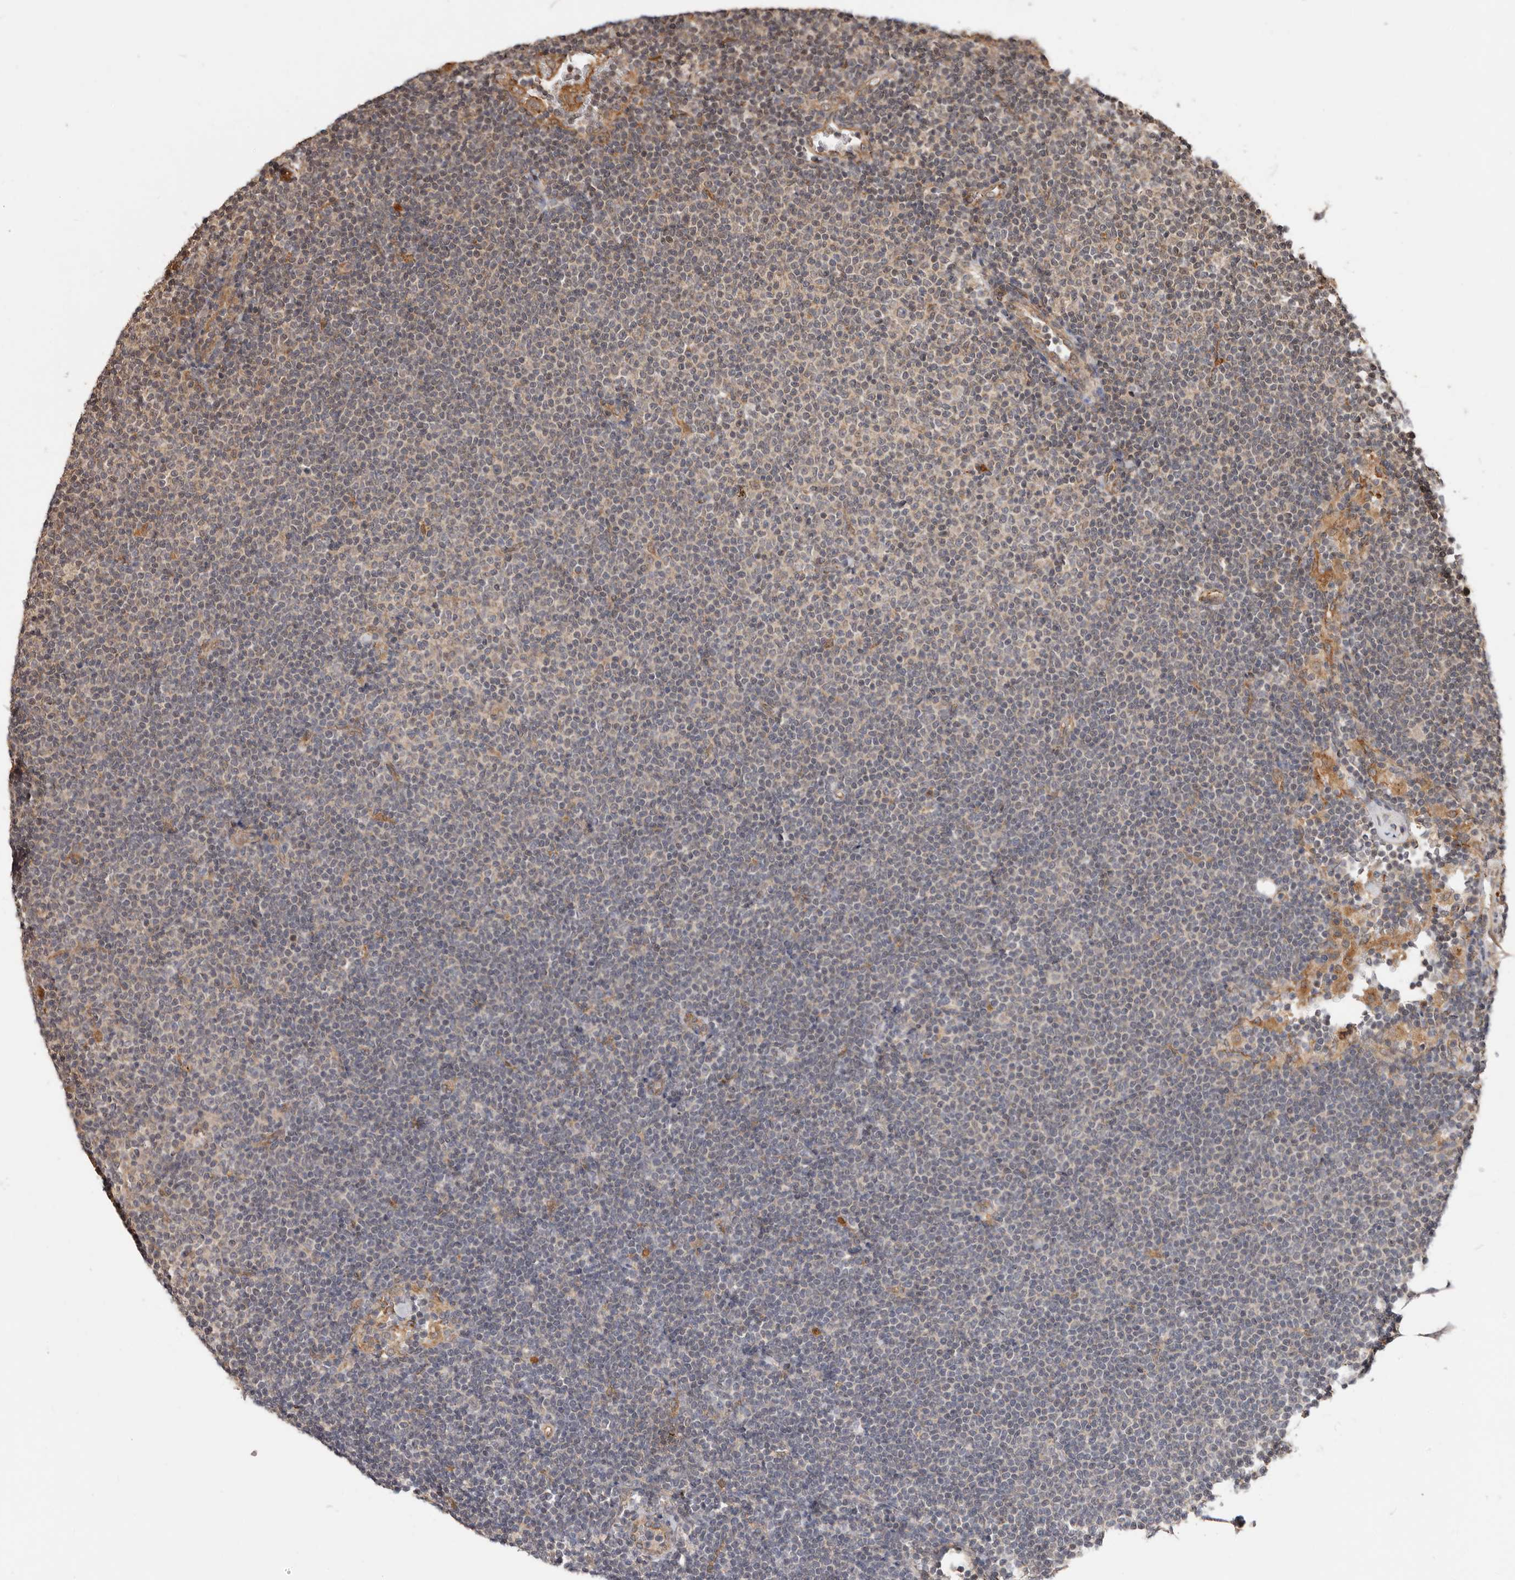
{"staining": {"intensity": "negative", "quantity": "none", "location": "none"}, "tissue": "lymphoma", "cell_type": "Tumor cells", "image_type": "cancer", "snomed": [{"axis": "morphology", "description": "Malignant lymphoma, non-Hodgkin's type, Low grade"}, {"axis": "topography", "description": "Lymph node"}], "caption": "A micrograph of human low-grade malignant lymphoma, non-Hodgkin's type is negative for staining in tumor cells. (IHC, brightfield microscopy, high magnification).", "gene": "RSPO2", "patient": {"sex": "female", "age": 53}}